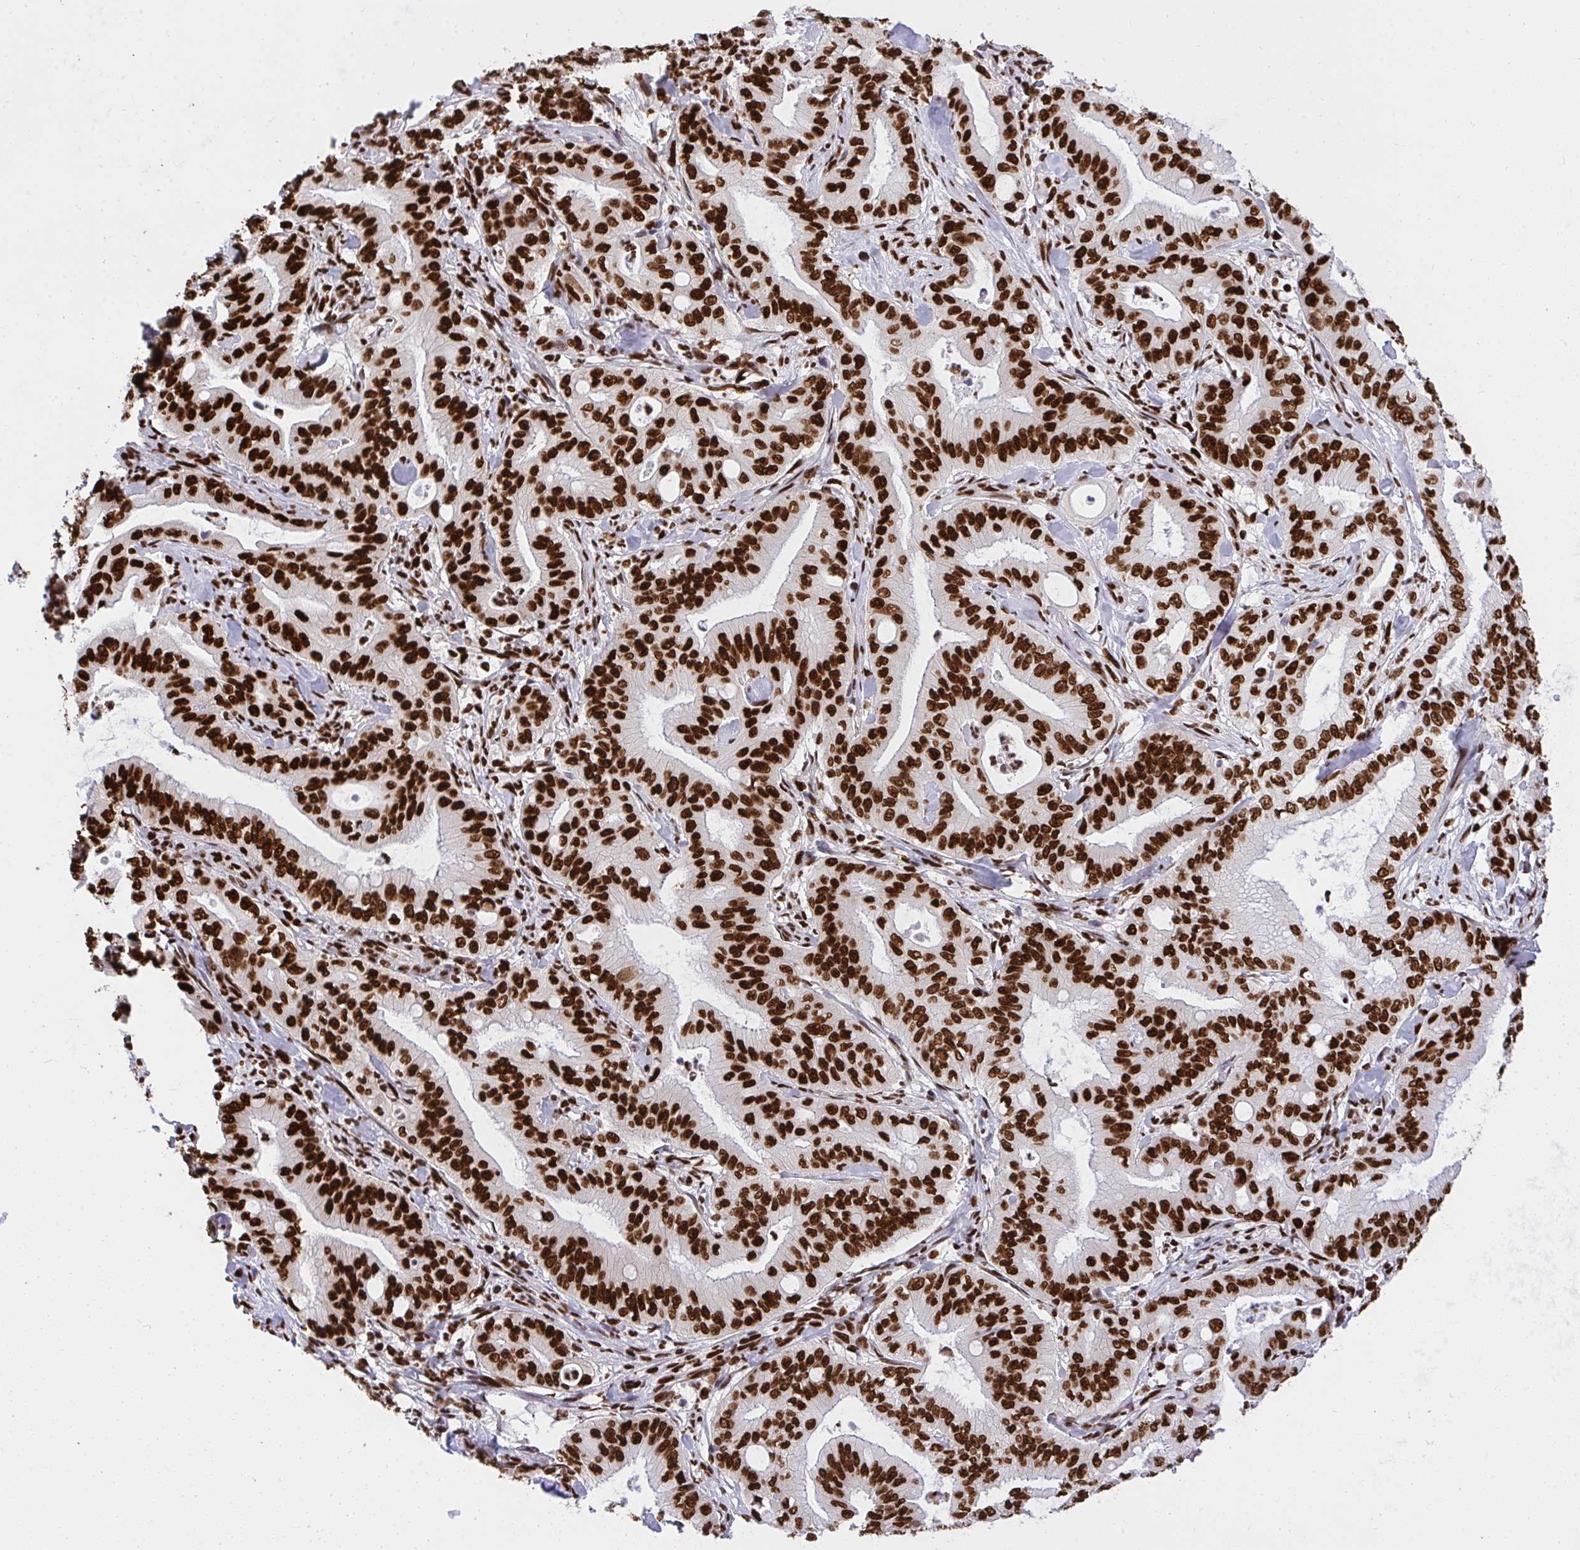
{"staining": {"intensity": "strong", "quantity": ">75%", "location": "nuclear"}, "tissue": "pancreatic cancer", "cell_type": "Tumor cells", "image_type": "cancer", "snomed": [{"axis": "morphology", "description": "Adenocarcinoma, NOS"}, {"axis": "topography", "description": "Pancreas"}], "caption": "Immunohistochemistry staining of pancreatic cancer, which reveals high levels of strong nuclear staining in about >75% of tumor cells indicating strong nuclear protein positivity. The staining was performed using DAB (brown) for protein detection and nuclei were counterstained in hematoxylin (blue).", "gene": "HNRNPL", "patient": {"sex": "male", "age": 71}}